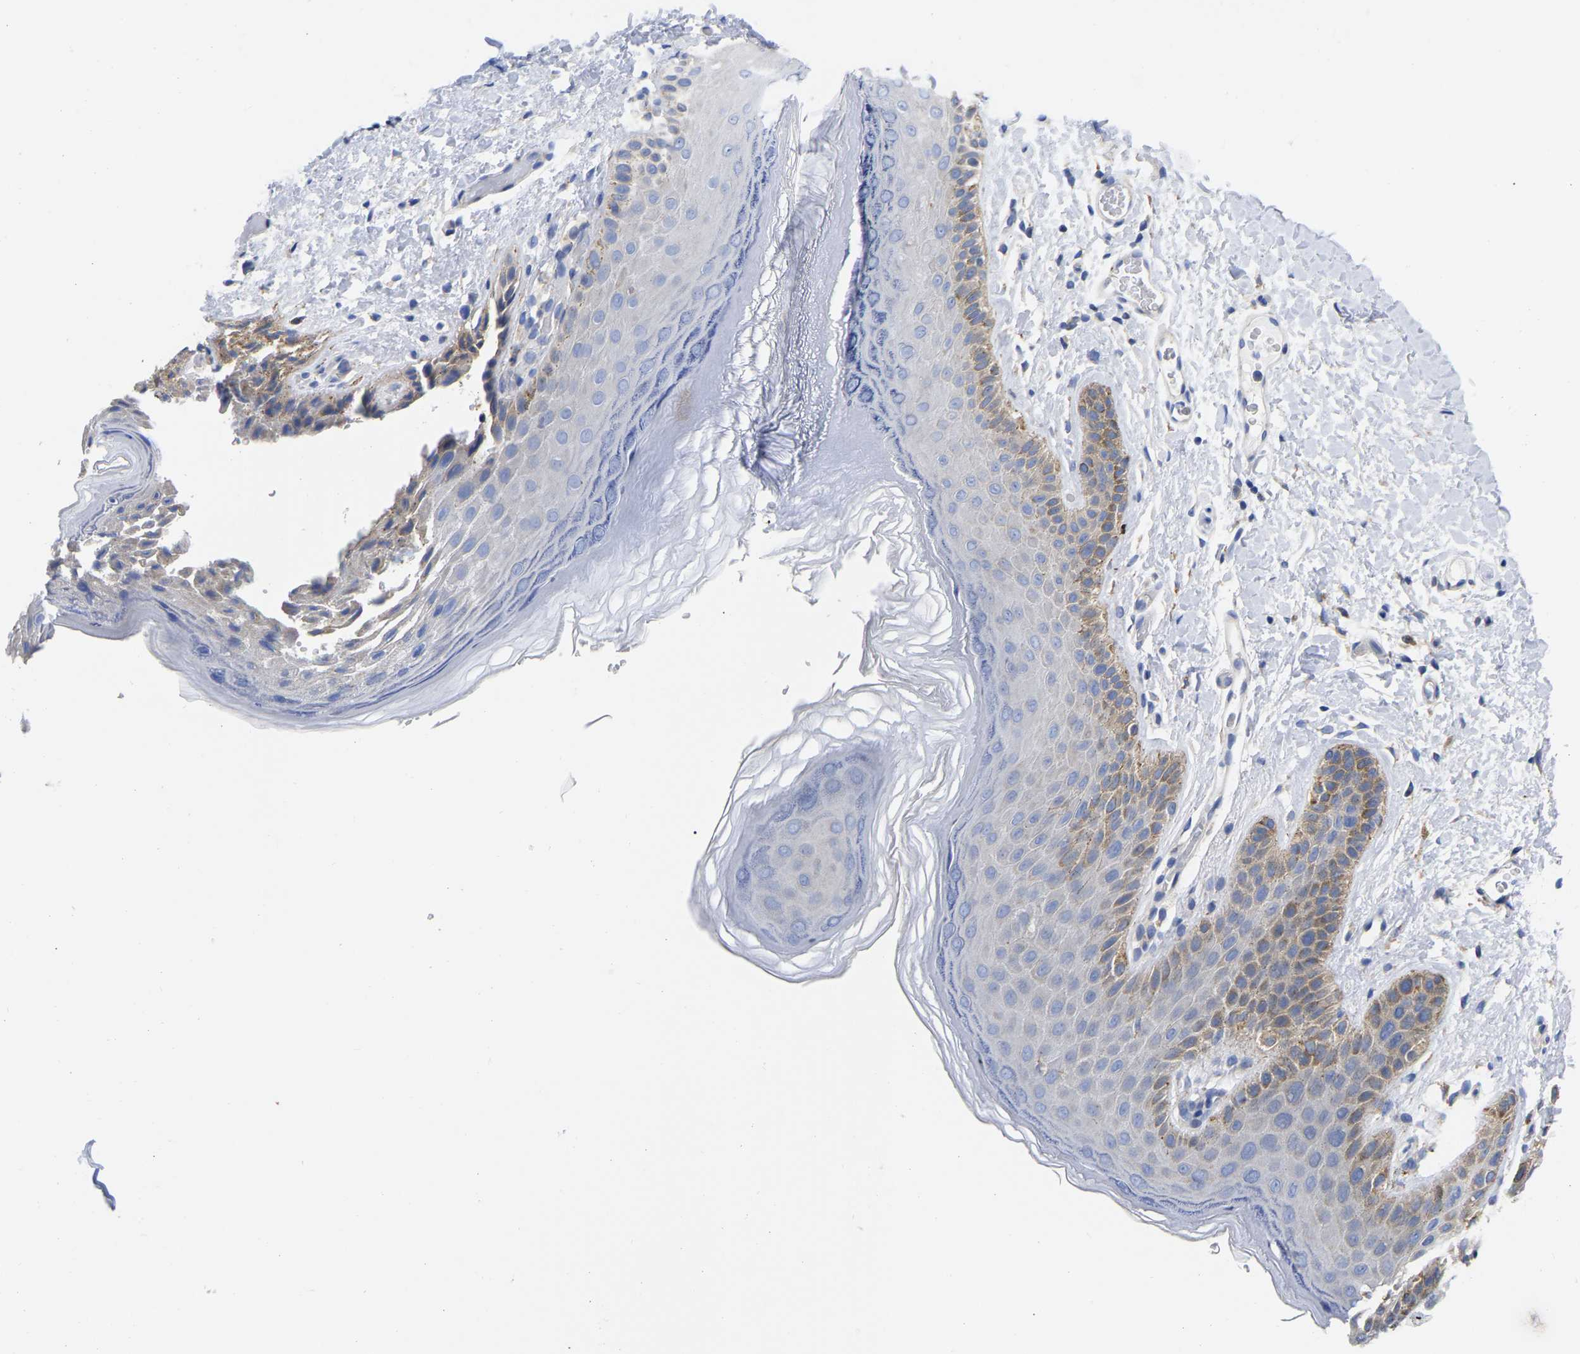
{"staining": {"intensity": "moderate", "quantity": "<25%", "location": "cytoplasmic/membranous"}, "tissue": "skin", "cell_type": "Epidermal cells", "image_type": "normal", "snomed": [{"axis": "morphology", "description": "Normal tissue, NOS"}, {"axis": "topography", "description": "Anal"}], "caption": "The micrograph reveals staining of benign skin, revealing moderate cytoplasmic/membranous protein positivity (brown color) within epidermal cells.", "gene": "CFAP298", "patient": {"sex": "male", "age": 44}}